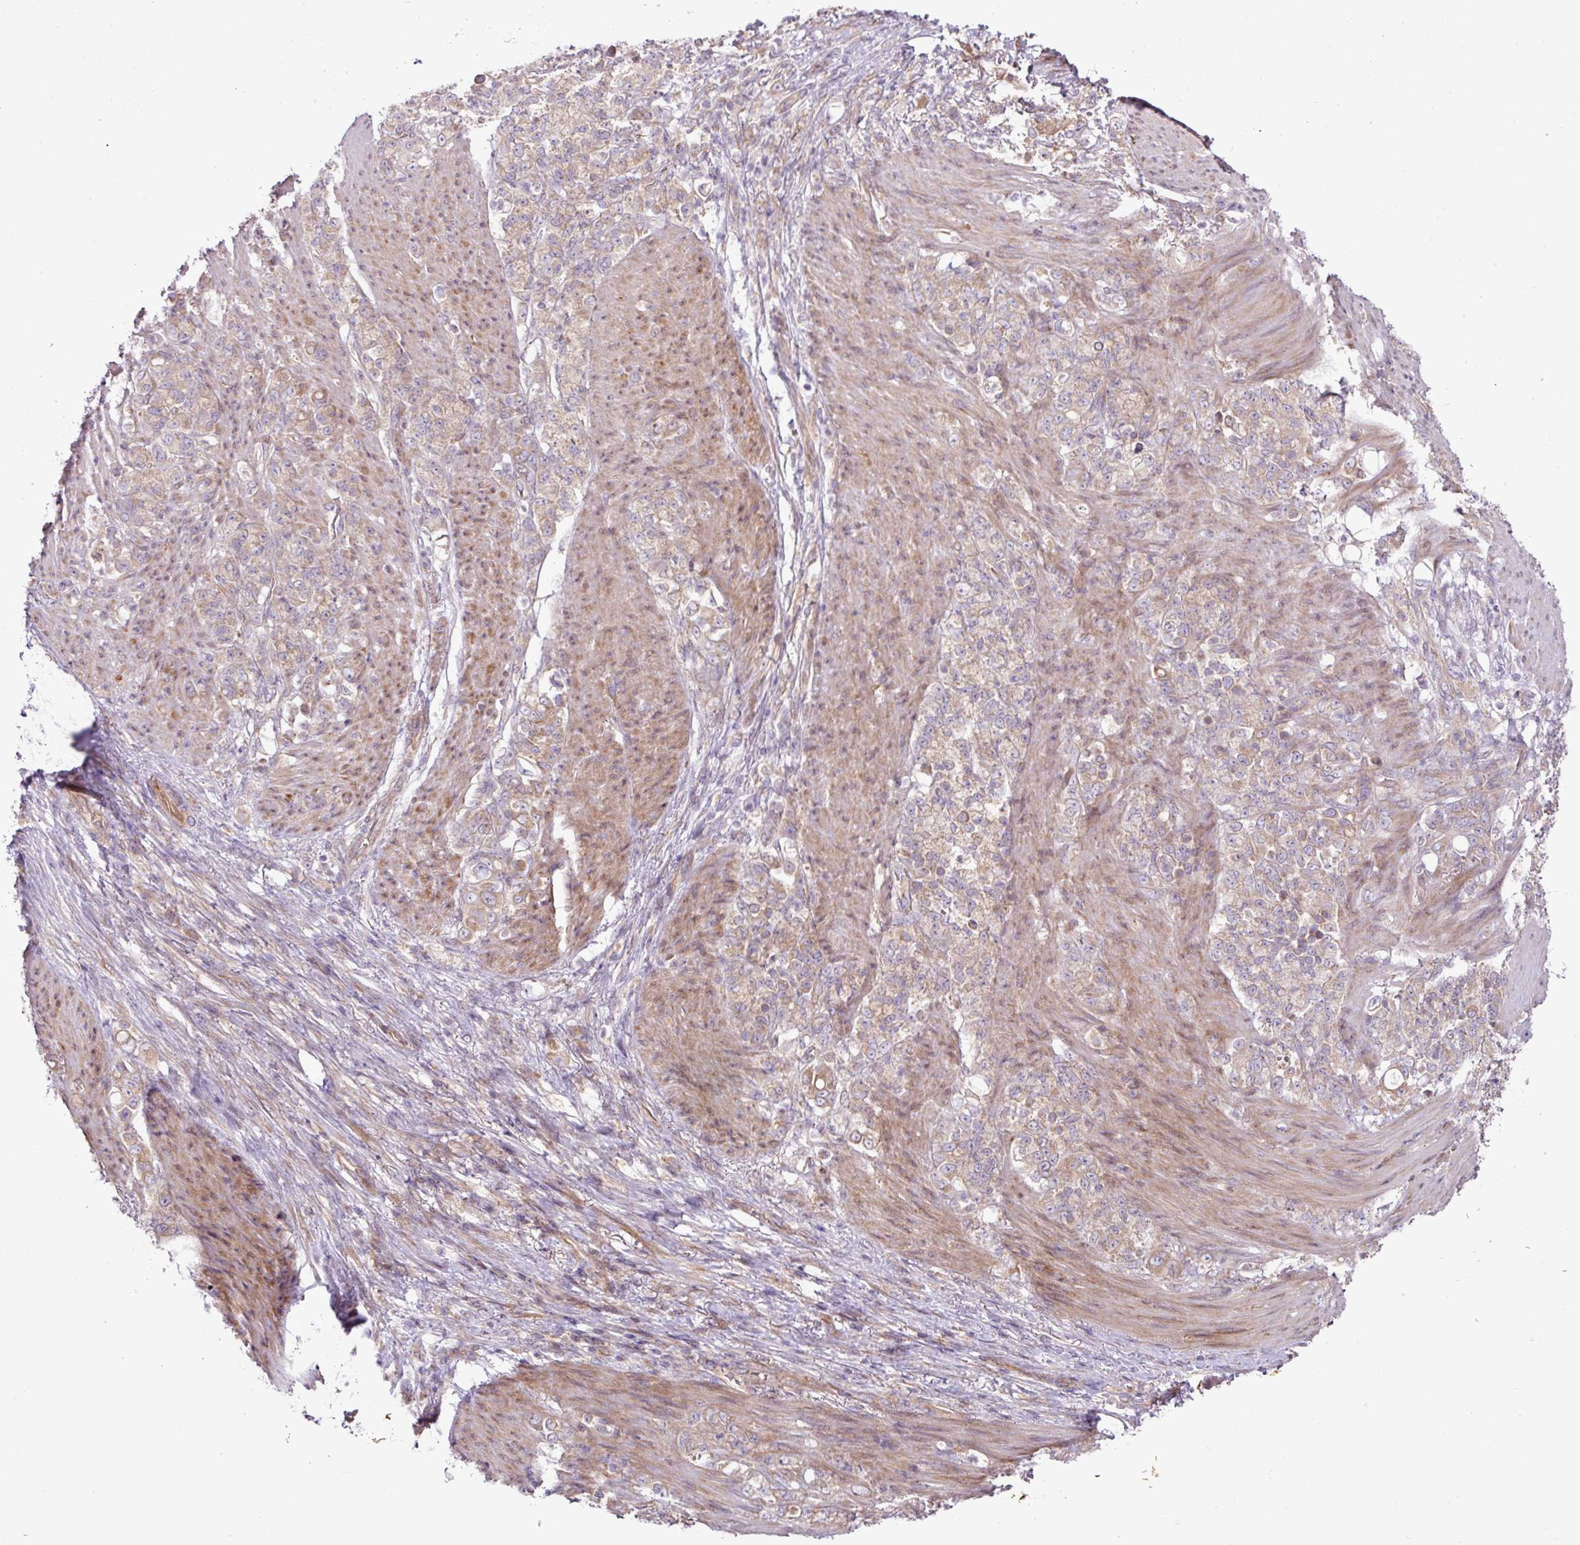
{"staining": {"intensity": "weak", "quantity": "25%-75%", "location": "cytoplasmic/membranous"}, "tissue": "stomach cancer", "cell_type": "Tumor cells", "image_type": "cancer", "snomed": [{"axis": "morphology", "description": "Adenocarcinoma, NOS"}, {"axis": "topography", "description": "Stomach"}], "caption": "A low amount of weak cytoplasmic/membranous positivity is seen in approximately 25%-75% of tumor cells in stomach cancer (adenocarcinoma) tissue.", "gene": "COX18", "patient": {"sex": "female", "age": 79}}